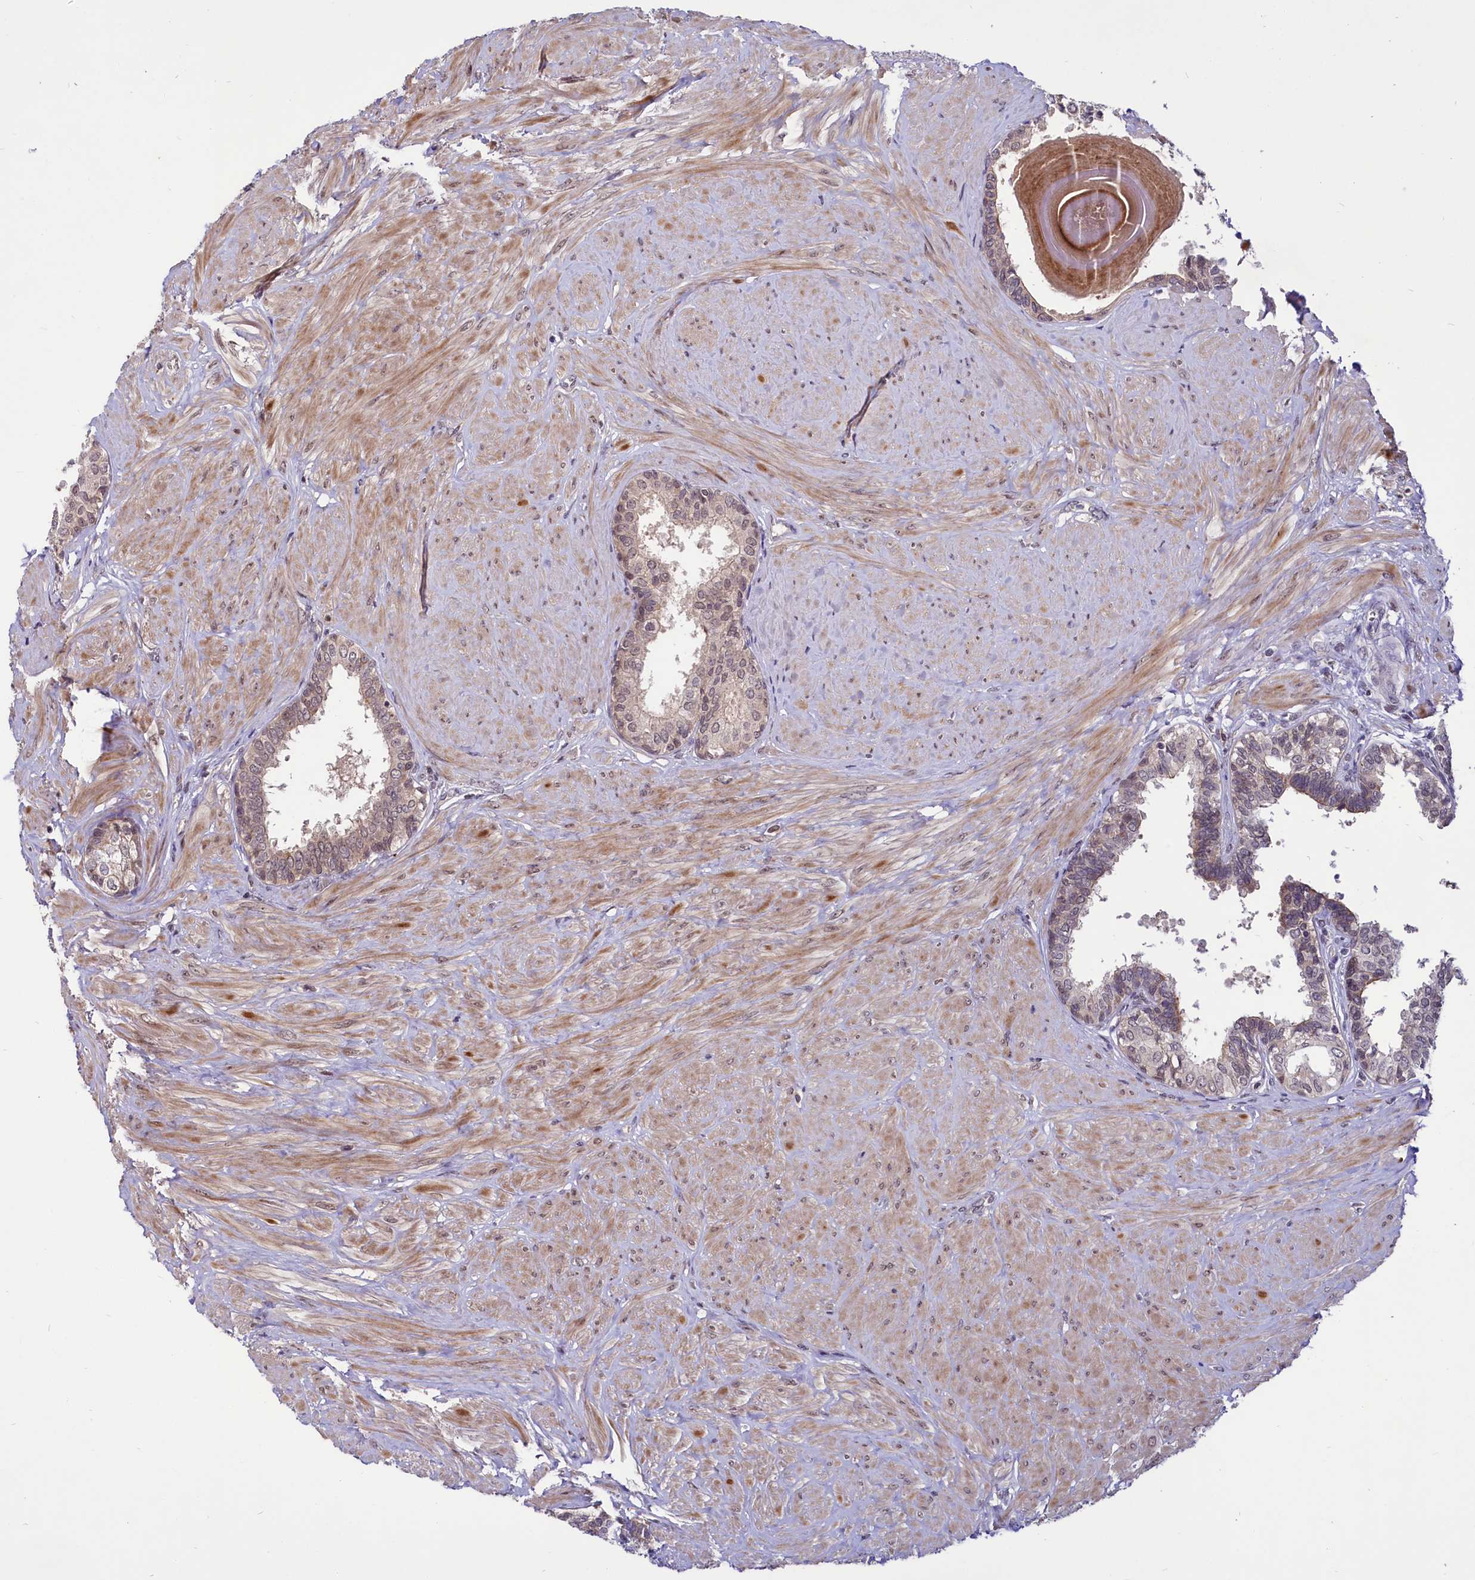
{"staining": {"intensity": "moderate", "quantity": "25%-75%", "location": "cytoplasmic/membranous,nuclear"}, "tissue": "prostate", "cell_type": "Glandular cells", "image_type": "normal", "snomed": [{"axis": "morphology", "description": "Normal tissue, NOS"}, {"axis": "topography", "description": "Prostate"}], "caption": "High-magnification brightfield microscopy of normal prostate stained with DAB (3,3'-diaminobenzidine) (brown) and counterstained with hematoxylin (blue). glandular cells exhibit moderate cytoplasmic/membranous,nuclear staining is seen in about25%-75% of cells. The staining was performed using DAB, with brown indicating positive protein expression. Nuclei are stained blue with hematoxylin.", "gene": "UBE3A", "patient": {"sex": "male", "age": 48}}